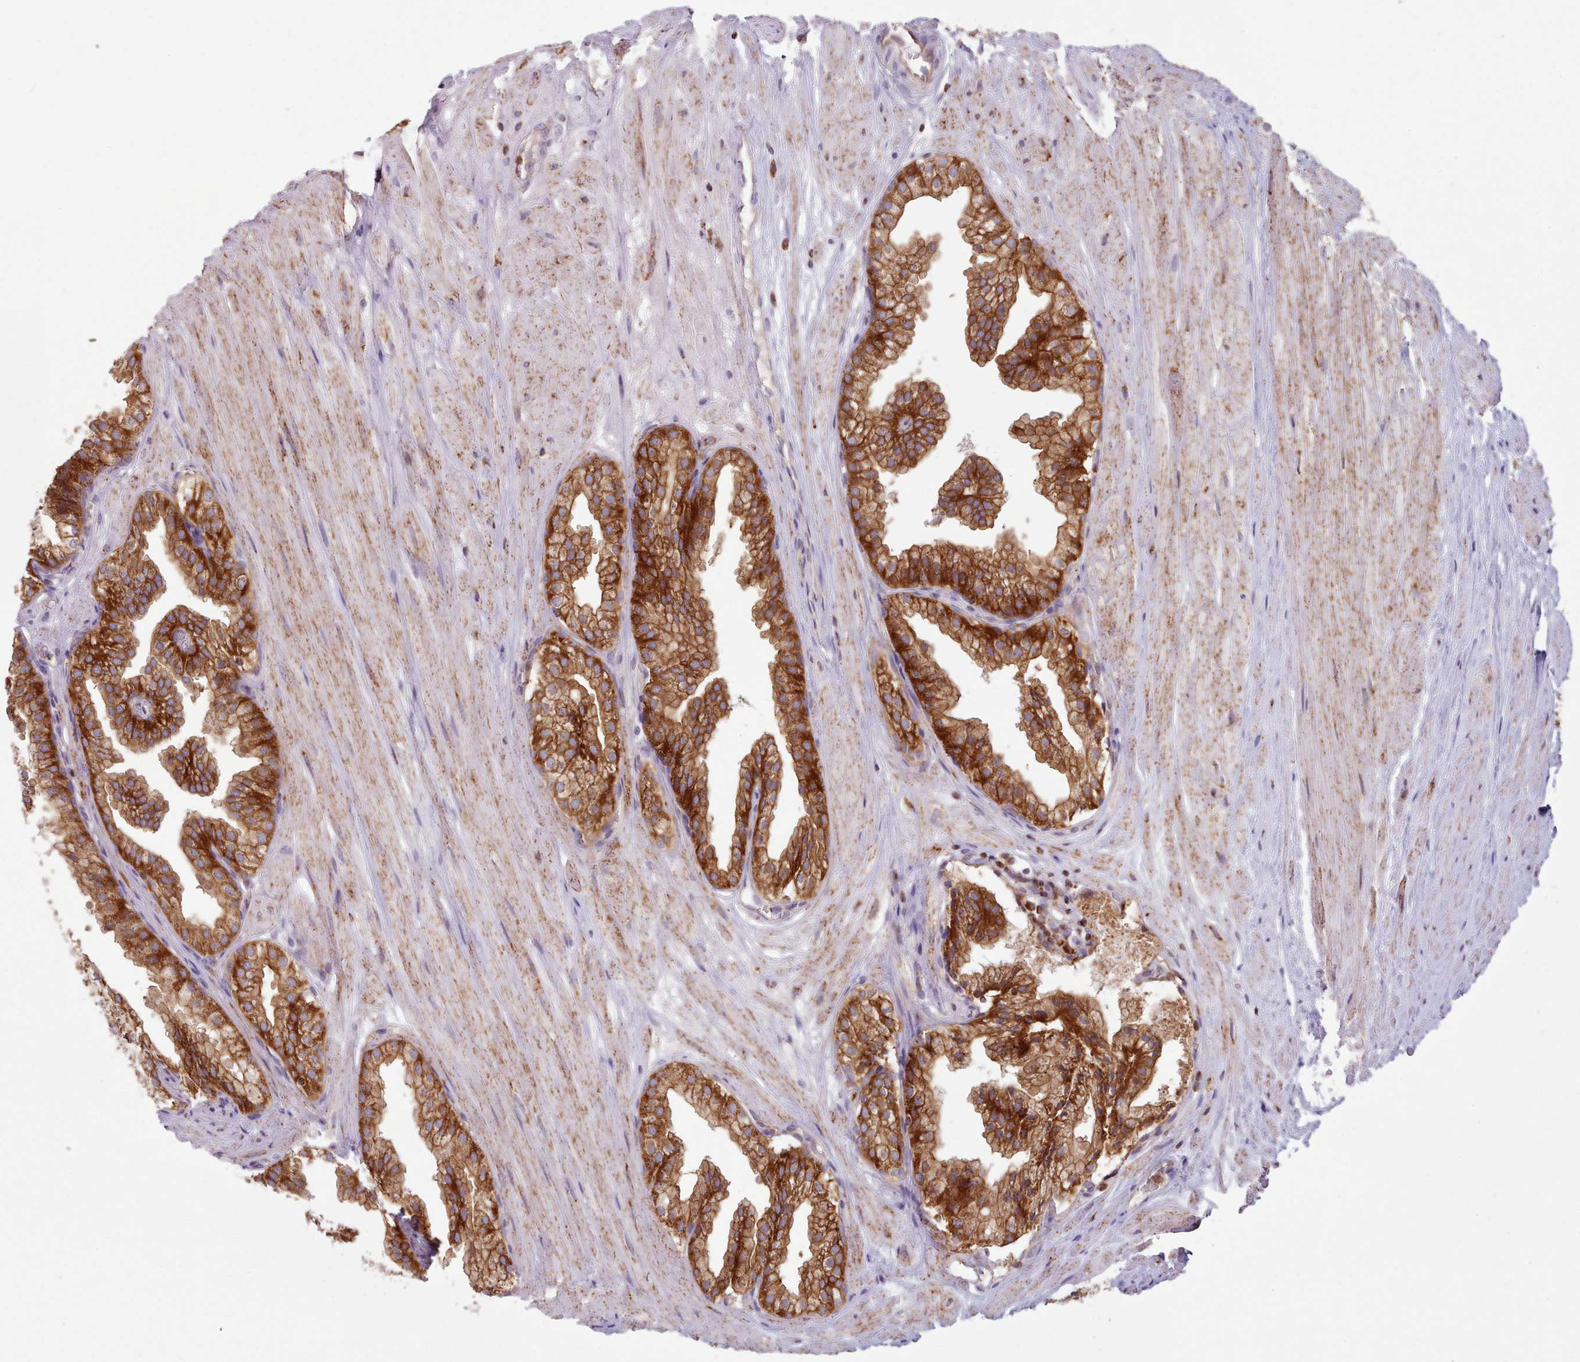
{"staining": {"intensity": "strong", "quantity": ">75%", "location": "cytoplasmic/membranous"}, "tissue": "prostate", "cell_type": "Glandular cells", "image_type": "normal", "snomed": [{"axis": "morphology", "description": "Normal tissue, NOS"}, {"axis": "topography", "description": "Prostate"}, {"axis": "topography", "description": "Peripheral nerve tissue"}], "caption": "DAB (3,3'-diaminobenzidine) immunohistochemical staining of benign human prostate exhibits strong cytoplasmic/membranous protein positivity in approximately >75% of glandular cells. (IHC, brightfield microscopy, high magnification).", "gene": "CRYBG1", "patient": {"sex": "male", "age": 55}}